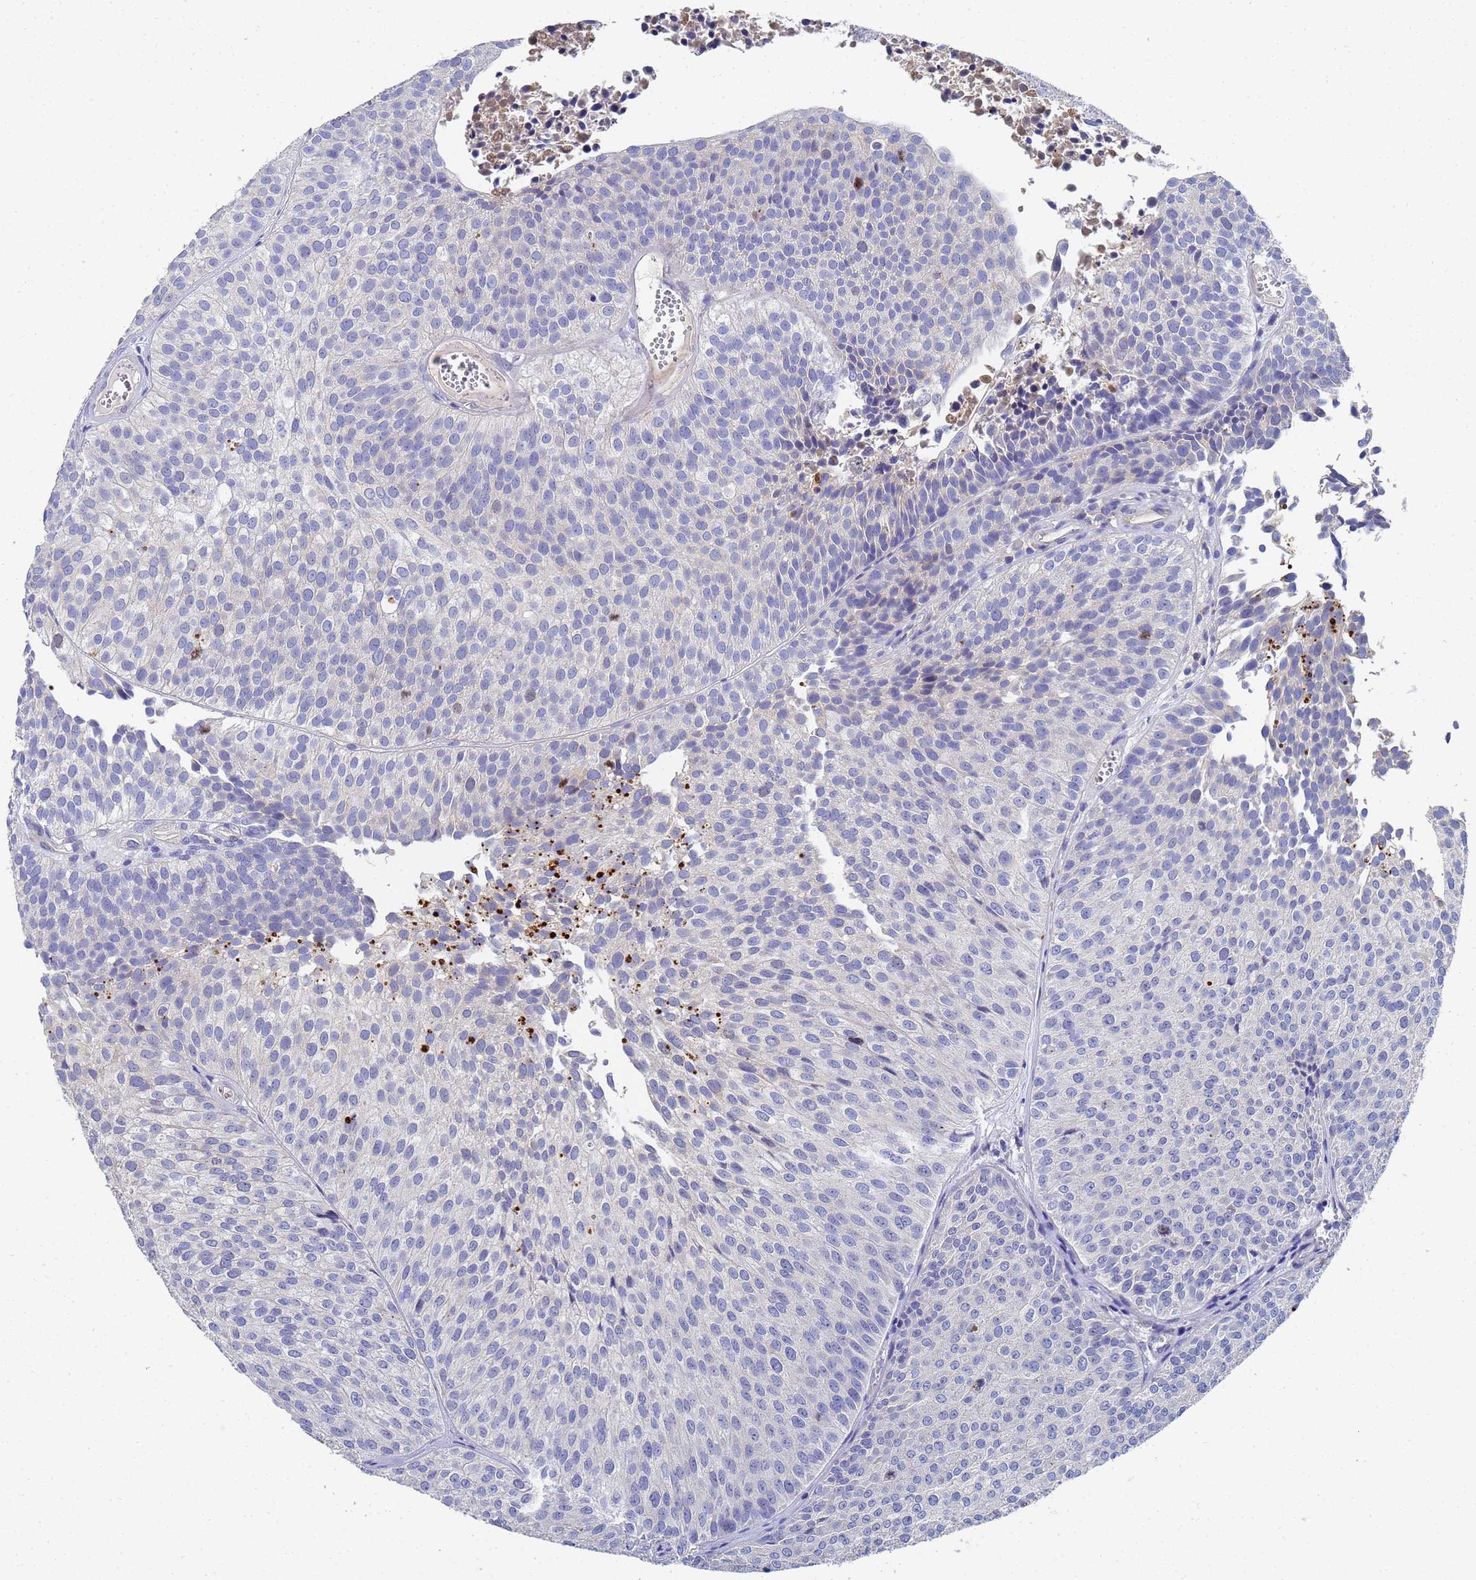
{"staining": {"intensity": "negative", "quantity": "none", "location": "none"}, "tissue": "urothelial cancer", "cell_type": "Tumor cells", "image_type": "cancer", "snomed": [{"axis": "morphology", "description": "Urothelial carcinoma, Low grade"}, {"axis": "topography", "description": "Urinary bladder"}], "caption": "Immunohistochemistry histopathology image of human low-grade urothelial carcinoma stained for a protein (brown), which shows no expression in tumor cells.", "gene": "LBX2", "patient": {"sex": "male", "age": 84}}